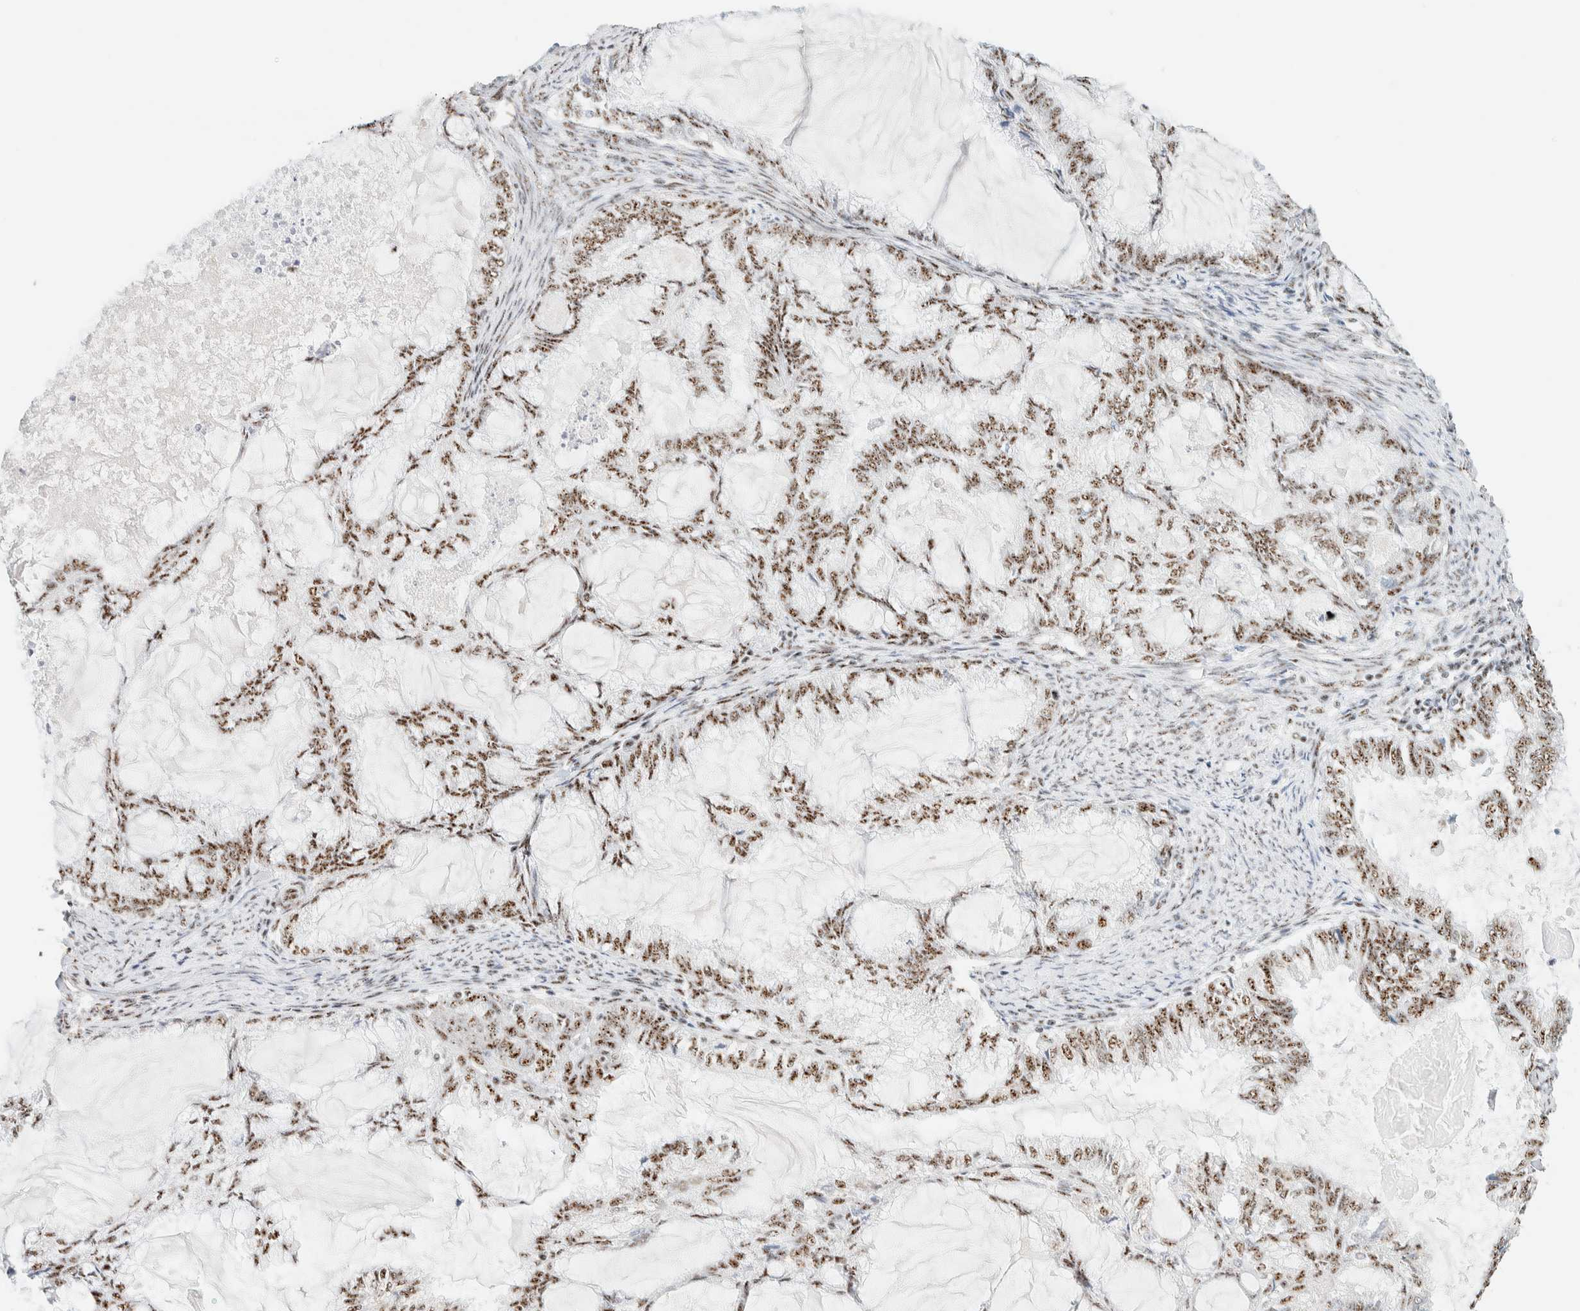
{"staining": {"intensity": "moderate", "quantity": ">75%", "location": "nuclear"}, "tissue": "endometrial cancer", "cell_type": "Tumor cells", "image_type": "cancer", "snomed": [{"axis": "morphology", "description": "Adenocarcinoma, NOS"}, {"axis": "topography", "description": "Endometrium"}], "caption": "The immunohistochemical stain labels moderate nuclear expression in tumor cells of adenocarcinoma (endometrial) tissue. Nuclei are stained in blue.", "gene": "SON", "patient": {"sex": "female", "age": 86}}